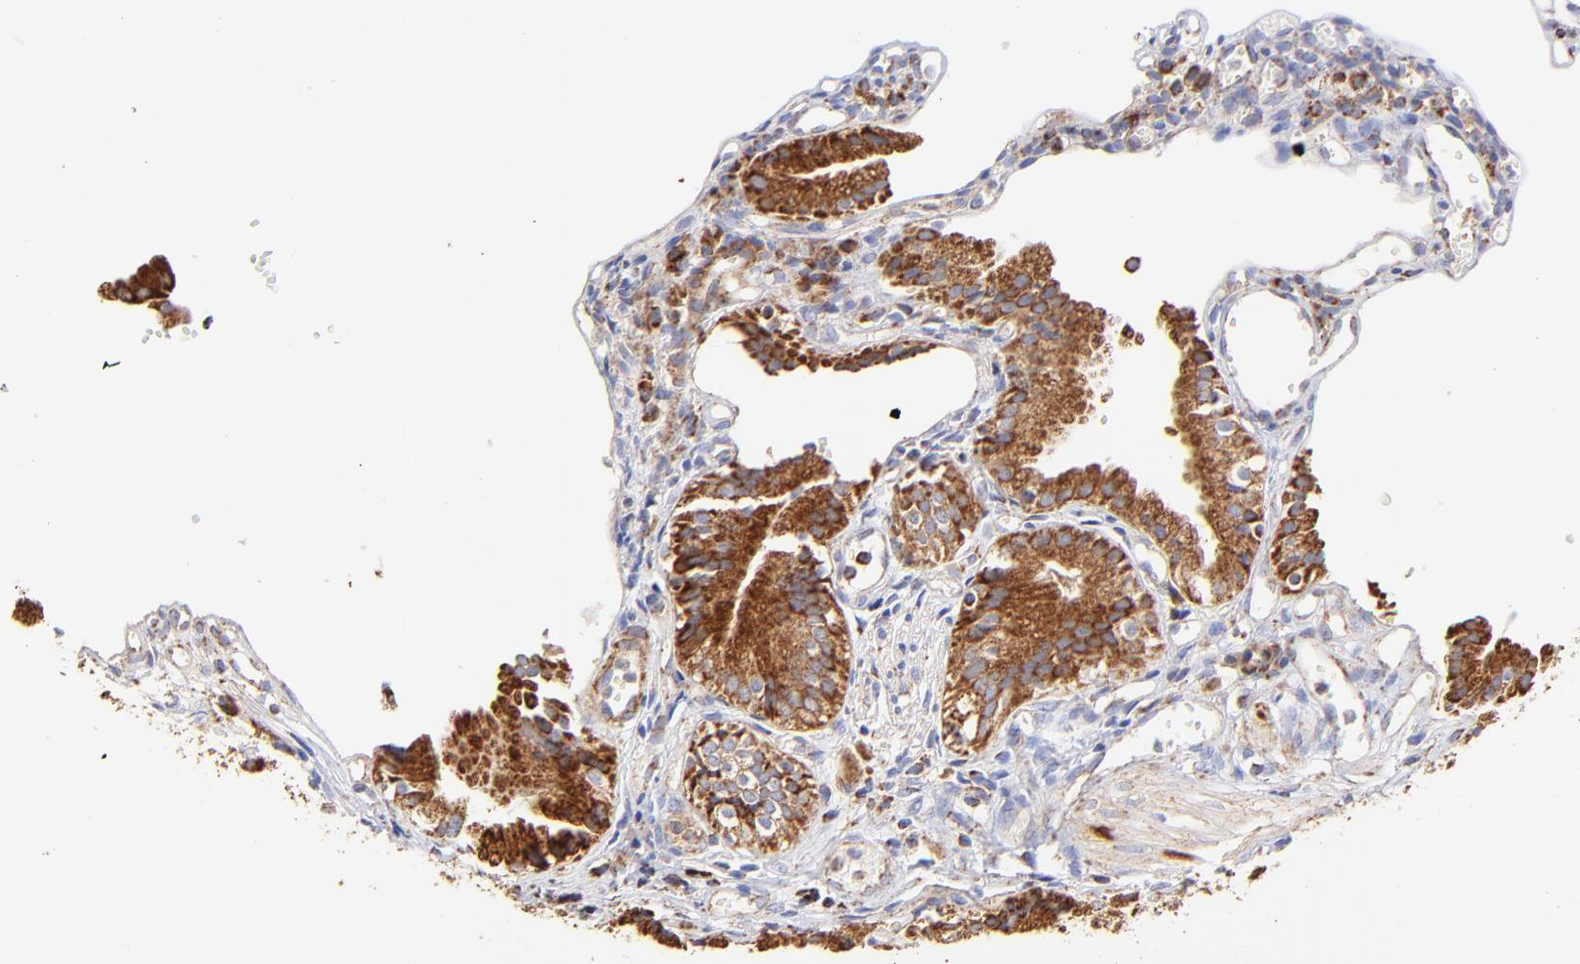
{"staining": {"intensity": "strong", "quantity": ">75%", "location": "cytoplasmic/membranous"}, "tissue": "gallbladder", "cell_type": "Glandular cells", "image_type": "normal", "snomed": [{"axis": "morphology", "description": "Normal tissue, NOS"}, {"axis": "topography", "description": "Gallbladder"}], "caption": "Brown immunohistochemical staining in benign gallbladder reveals strong cytoplasmic/membranous expression in about >75% of glandular cells. Using DAB (brown) and hematoxylin (blue) stains, captured at high magnification using brightfield microscopy.", "gene": "ECH1", "patient": {"sex": "male", "age": 65}}